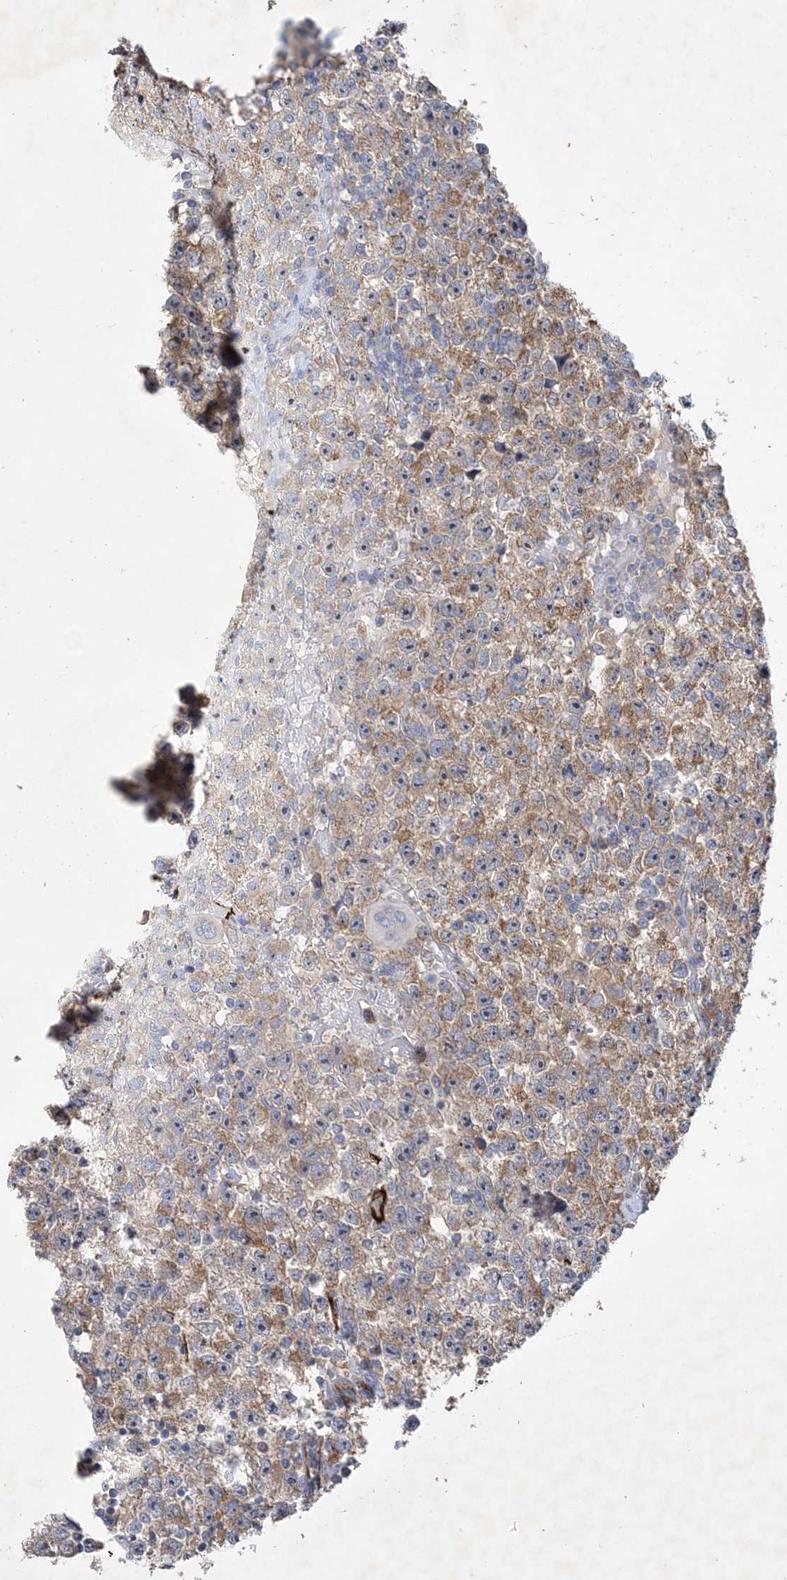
{"staining": {"intensity": "moderate", "quantity": ">75%", "location": "cytoplasmic/membranous"}, "tissue": "testis cancer", "cell_type": "Tumor cells", "image_type": "cancer", "snomed": [{"axis": "morphology", "description": "Seminoma, NOS"}, {"axis": "topography", "description": "Testis"}], "caption": "Brown immunohistochemical staining in testis cancer displays moderate cytoplasmic/membranous expression in about >75% of tumor cells. The staining was performed using DAB (3,3'-diaminobenzidine) to visualize the protein expression in brown, while the nuclei were stained in blue with hematoxylin (Magnification: 20x).", "gene": "FEZ2", "patient": {"sex": "male", "age": 22}}